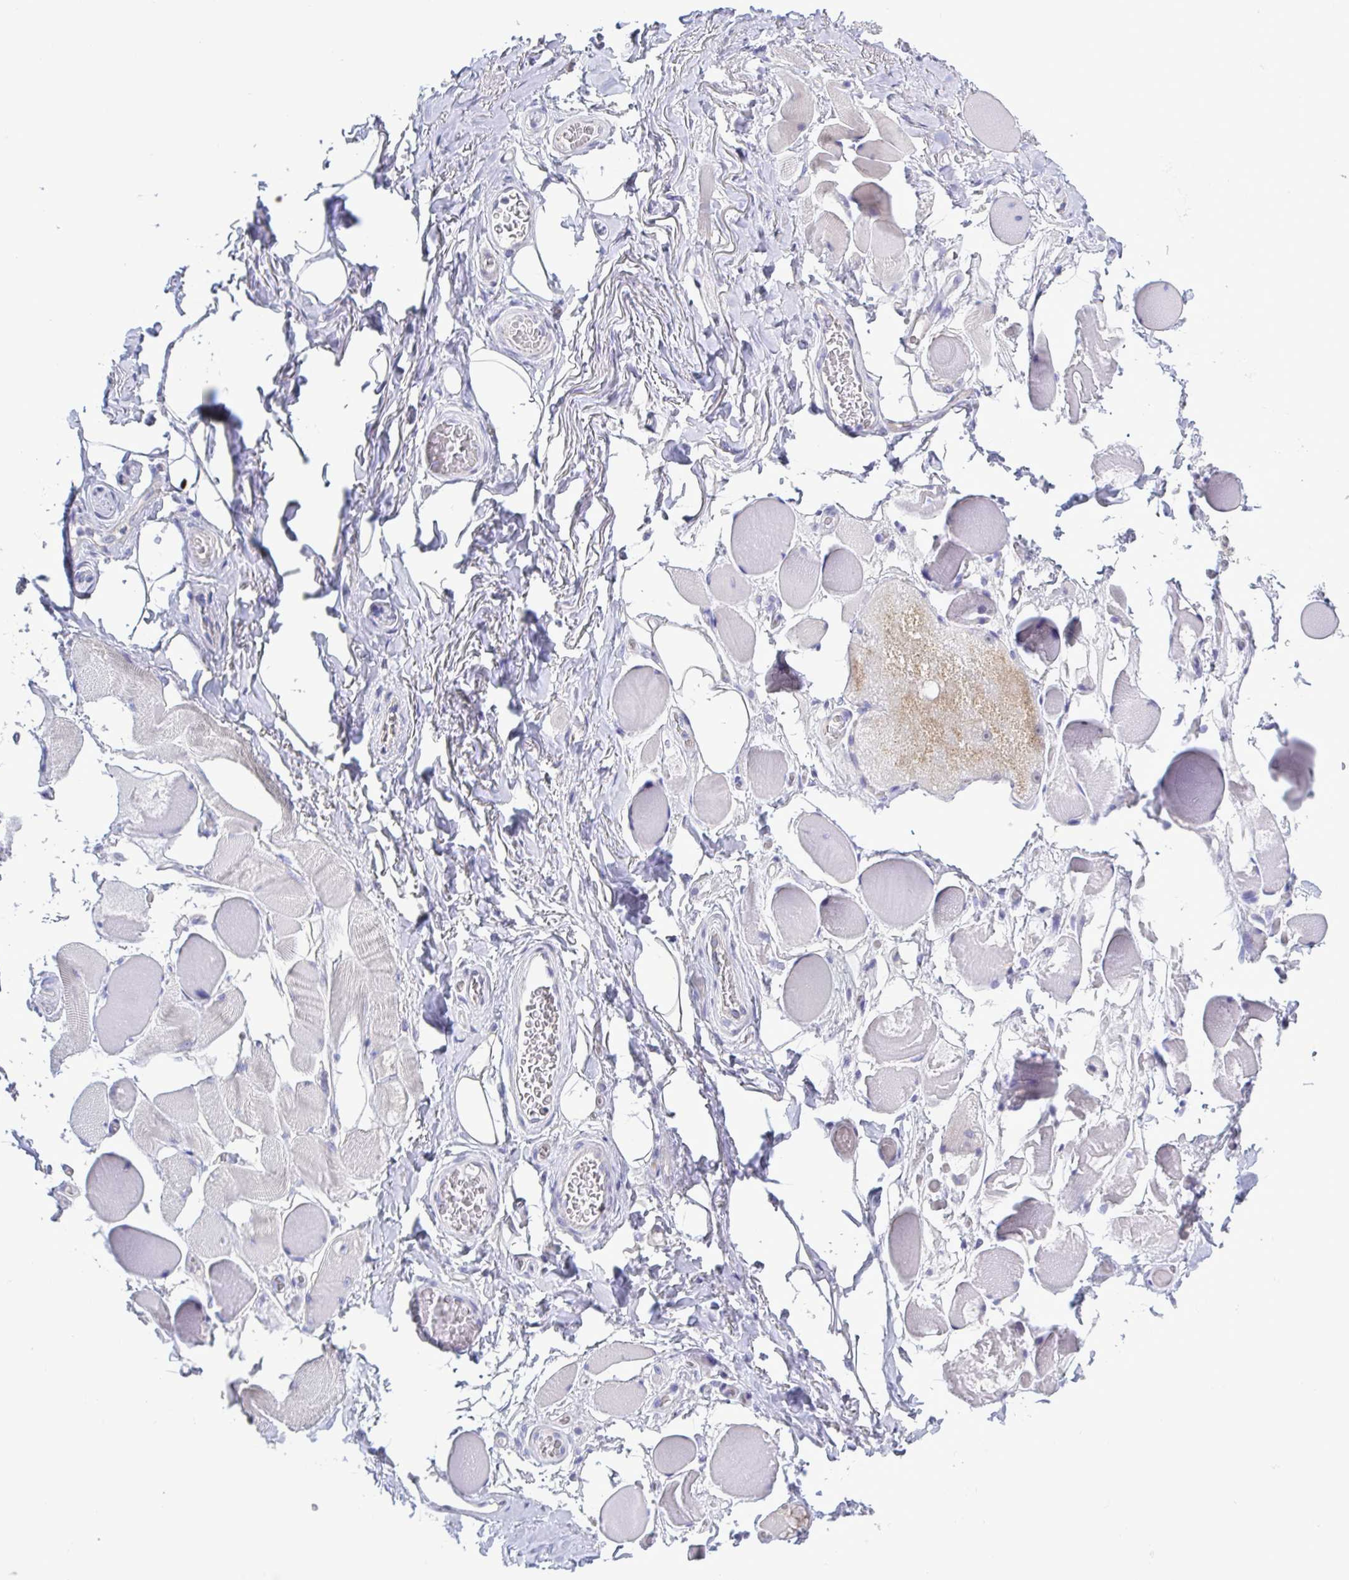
{"staining": {"intensity": "weak", "quantity": "<25%", "location": "cytoplasmic/membranous"}, "tissue": "skeletal muscle", "cell_type": "Myocytes", "image_type": "normal", "snomed": [{"axis": "morphology", "description": "Normal tissue, NOS"}, {"axis": "topography", "description": "Skeletal muscle"}, {"axis": "topography", "description": "Anal"}, {"axis": "topography", "description": "Peripheral nerve tissue"}], "caption": "DAB immunohistochemical staining of unremarkable skeletal muscle reveals no significant expression in myocytes.", "gene": "TEX12", "patient": {"sex": "male", "age": 53}}